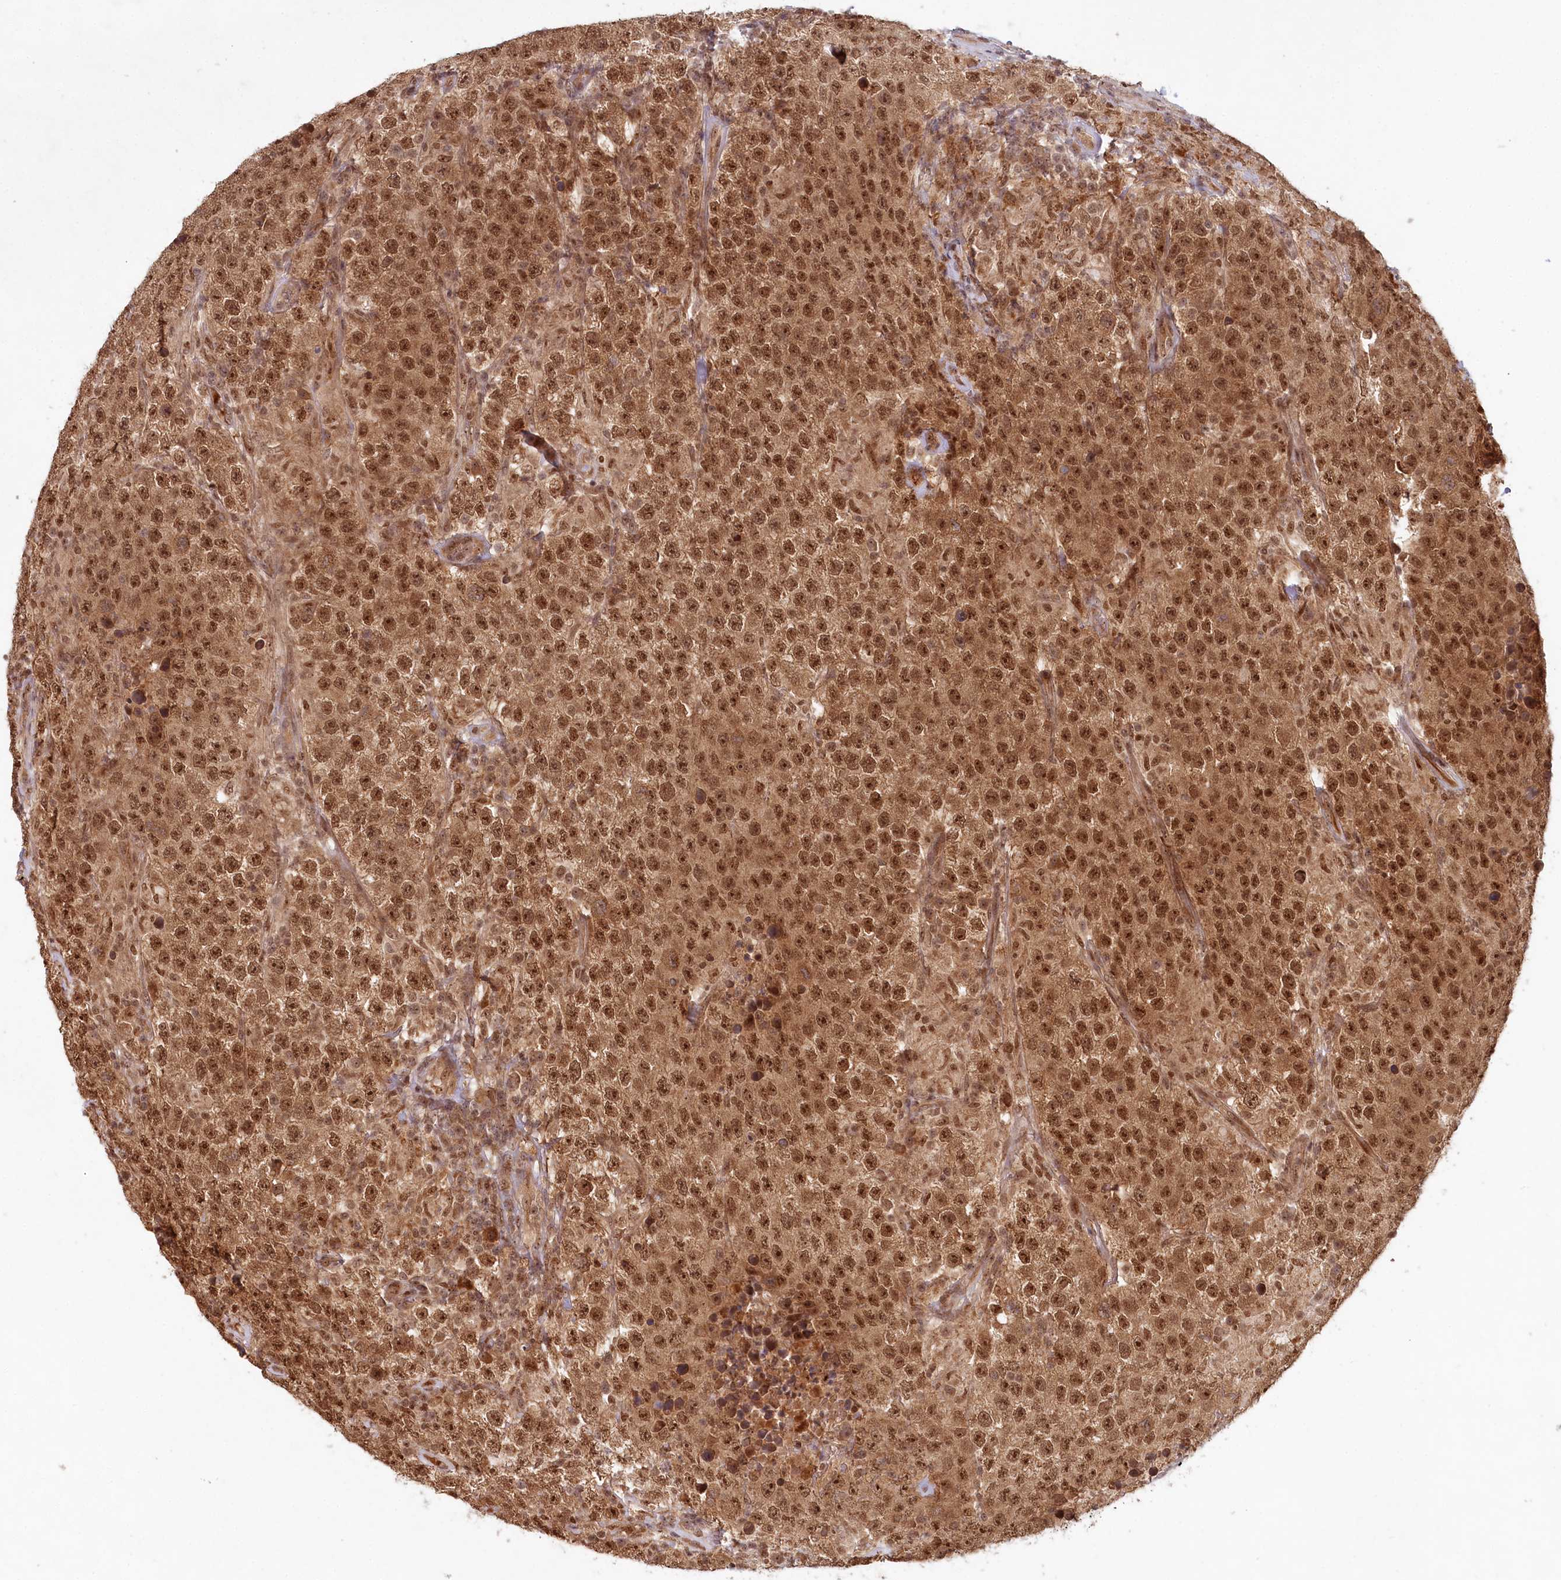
{"staining": {"intensity": "moderate", "quantity": ">75%", "location": "cytoplasmic/membranous,nuclear"}, "tissue": "testis cancer", "cell_type": "Tumor cells", "image_type": "cancer", "snomed": [{"axis": "morphology", "description": "Normal tissue, NOS"}, {"axis": "morphology", "description": "Urothelial carcinoma, High grade"}, {"axis": "morphology", "description": "Seminoma, NOS"}, {"axis": "morphology", "description": "Carcinoma, Embryonal, NOS"}, {"axis": "topography", "description": "Urinary bladder"}, {"axis": "topography", "description": "Testis"}], "caption": "IHC histopathology image of human testis cancer stained for a protein (brown), which shows medium levels of moderate cytoplasmic/membranous and nuclear staining in about >75% of tumor cells.", "gene": "WAPL", "patient": {"sex": "male", "age": 41}}